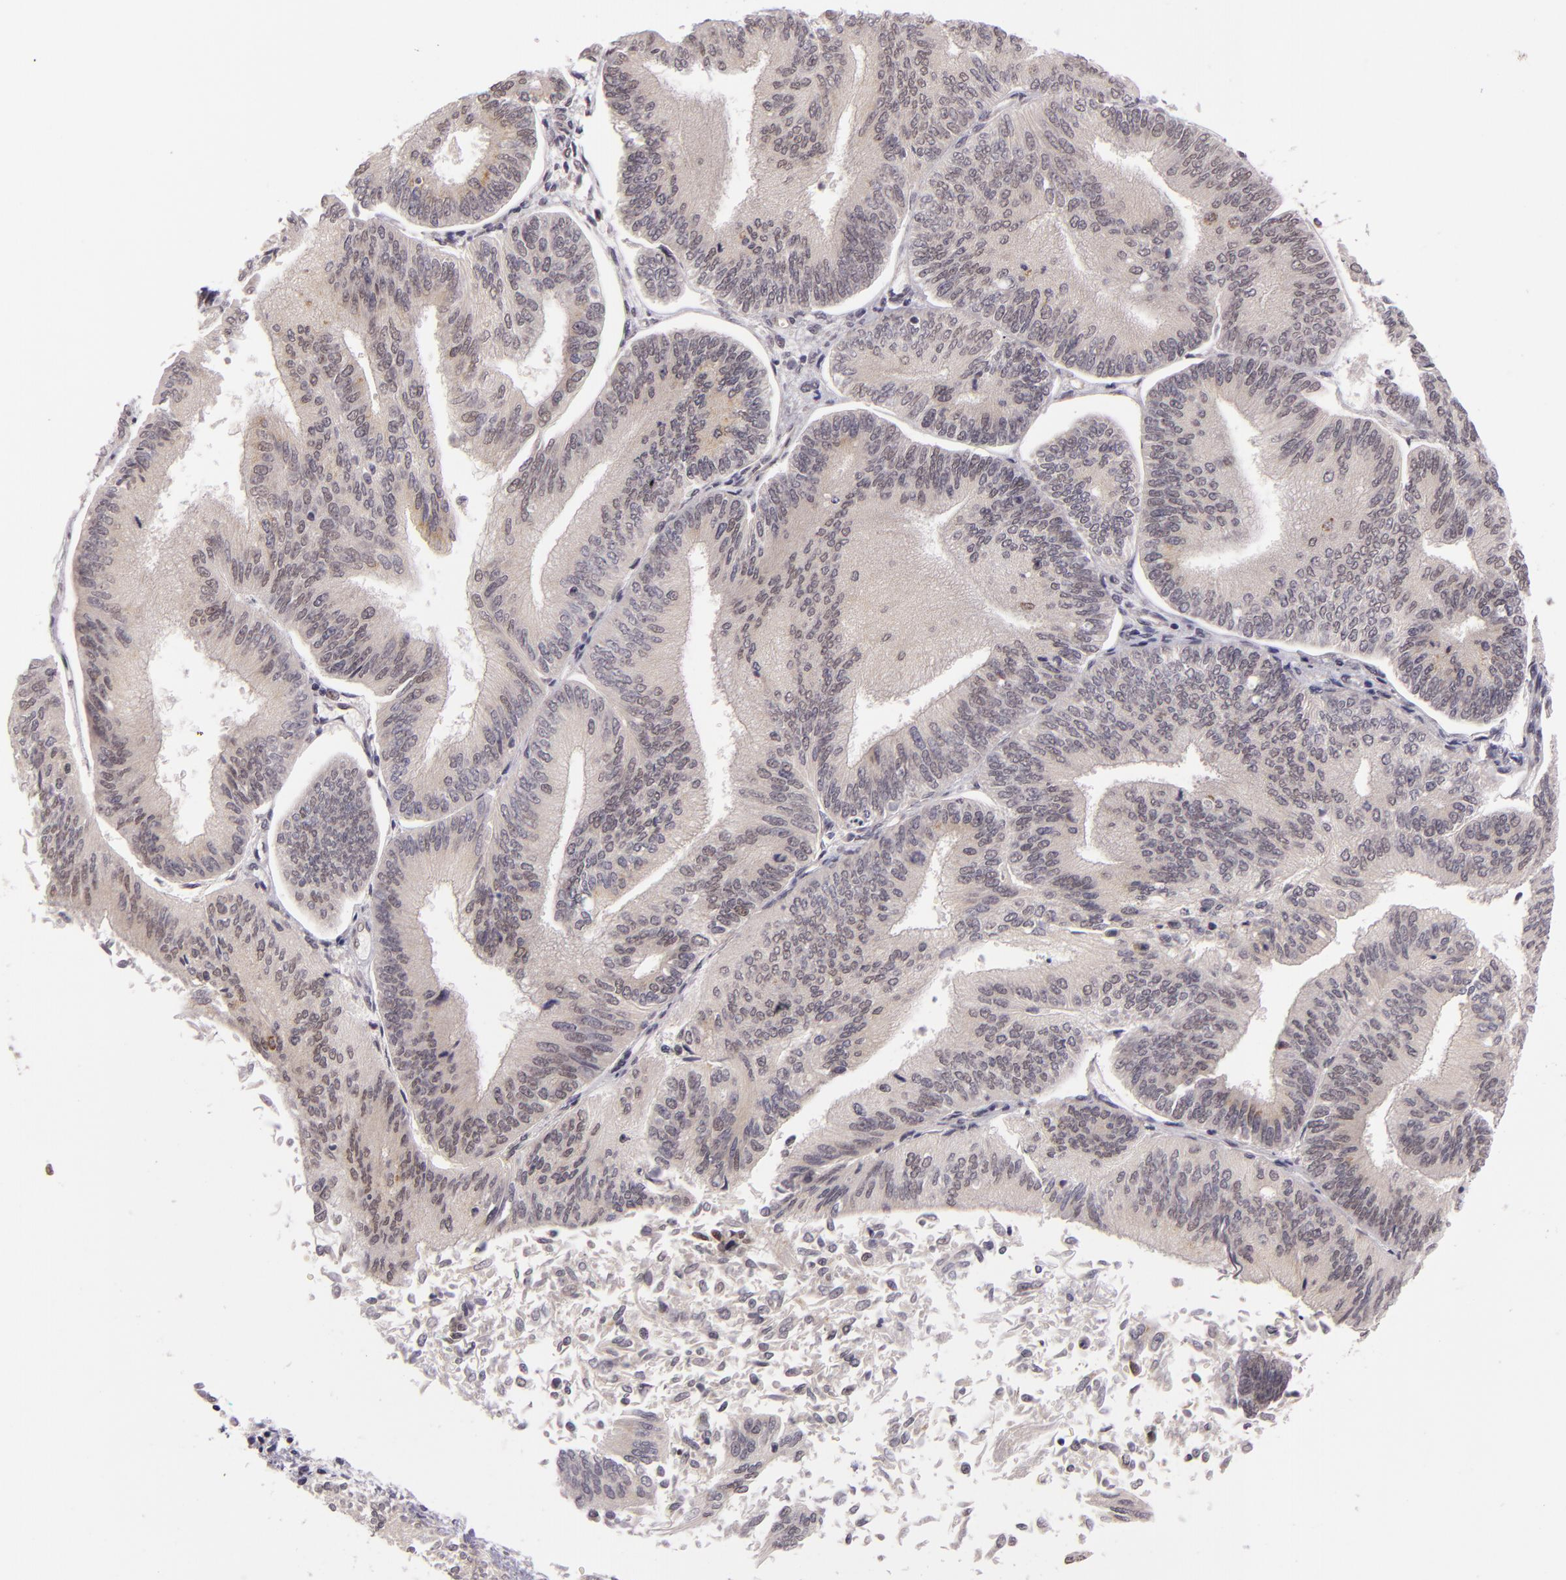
{"staining": {"intensity": "weak", "quantity": "<25%", "location": "cytoplasmic/membranous,nuclear"}, "tissue": "endometrial cancer", "cell_type": "Tumor cells", "image_type": "cancer", "snomed": [{"axis": "morphology", "description": "Adenocarcinoma, NOS"}, {"axis": "topography", "description": "Endometrium"}], "caption": "Adenocarcinoma (endometrial) was stained to show a protein in brown. There is no significant staining in tumor cells.", "gene": "ALX1", "patient": {"sex": "female", "age": 55}}